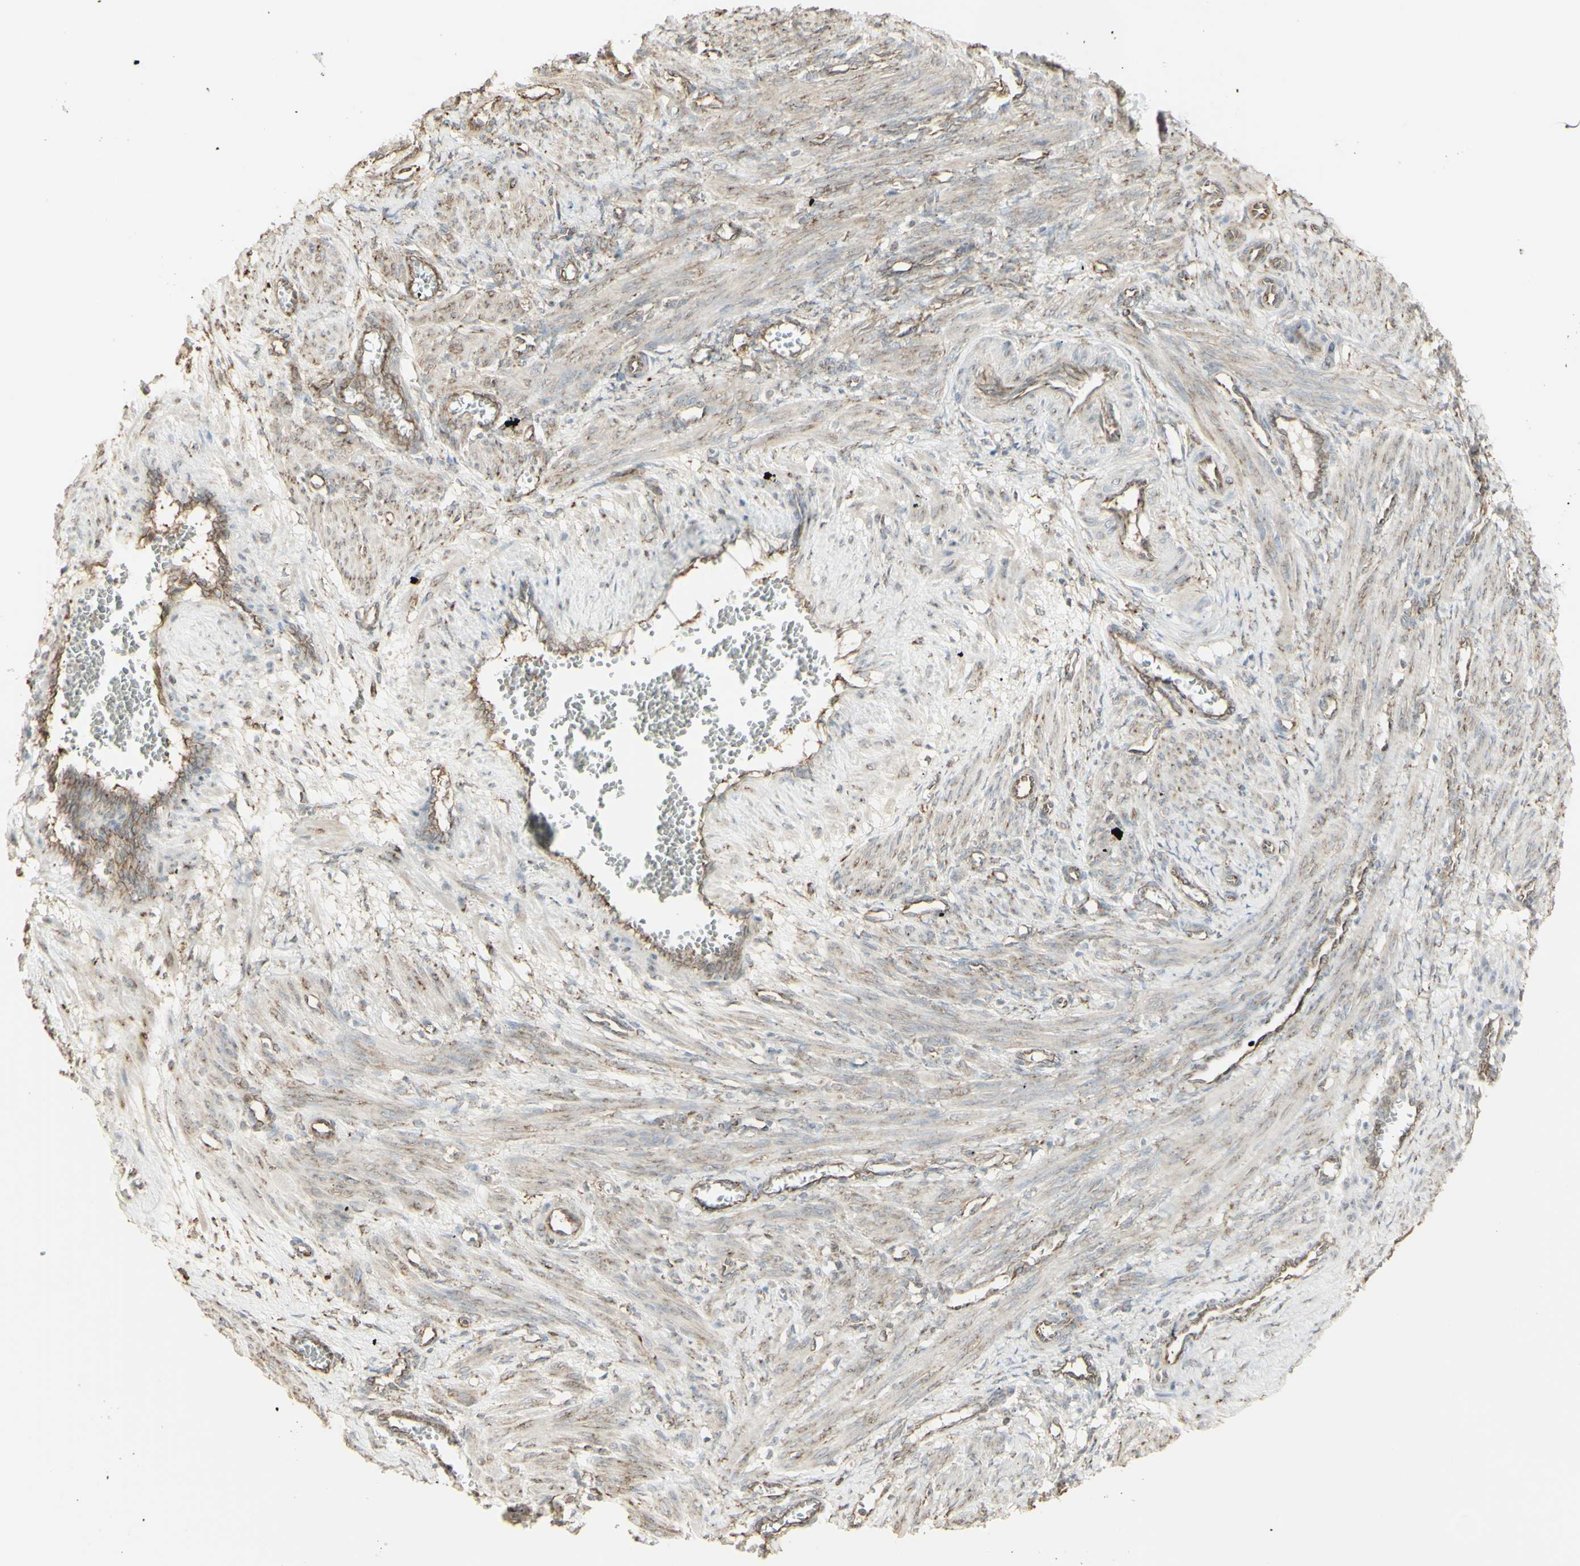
{"staining": {"intensity": "weak", "quantity": ">75%", "location": "cytoplasmic/membranous"}, "tissue": "smooth muscle", "cell_type": "Smooth muscle cells", "image_type": "normal", "snomed": [{"axis": "morphology", "description": "Normal tissue, NOS"}, {"axis": "topography", "description": "Endometrium"}], "caption": "Immunohistochemistry of normal smooth muscle displays low levels of weak cytoplasmic/membranous positivity in approximately >75% of smooth muscle cells.", "gene": "EEF1B2", "patient": {"sex": "female", "age": 33}}